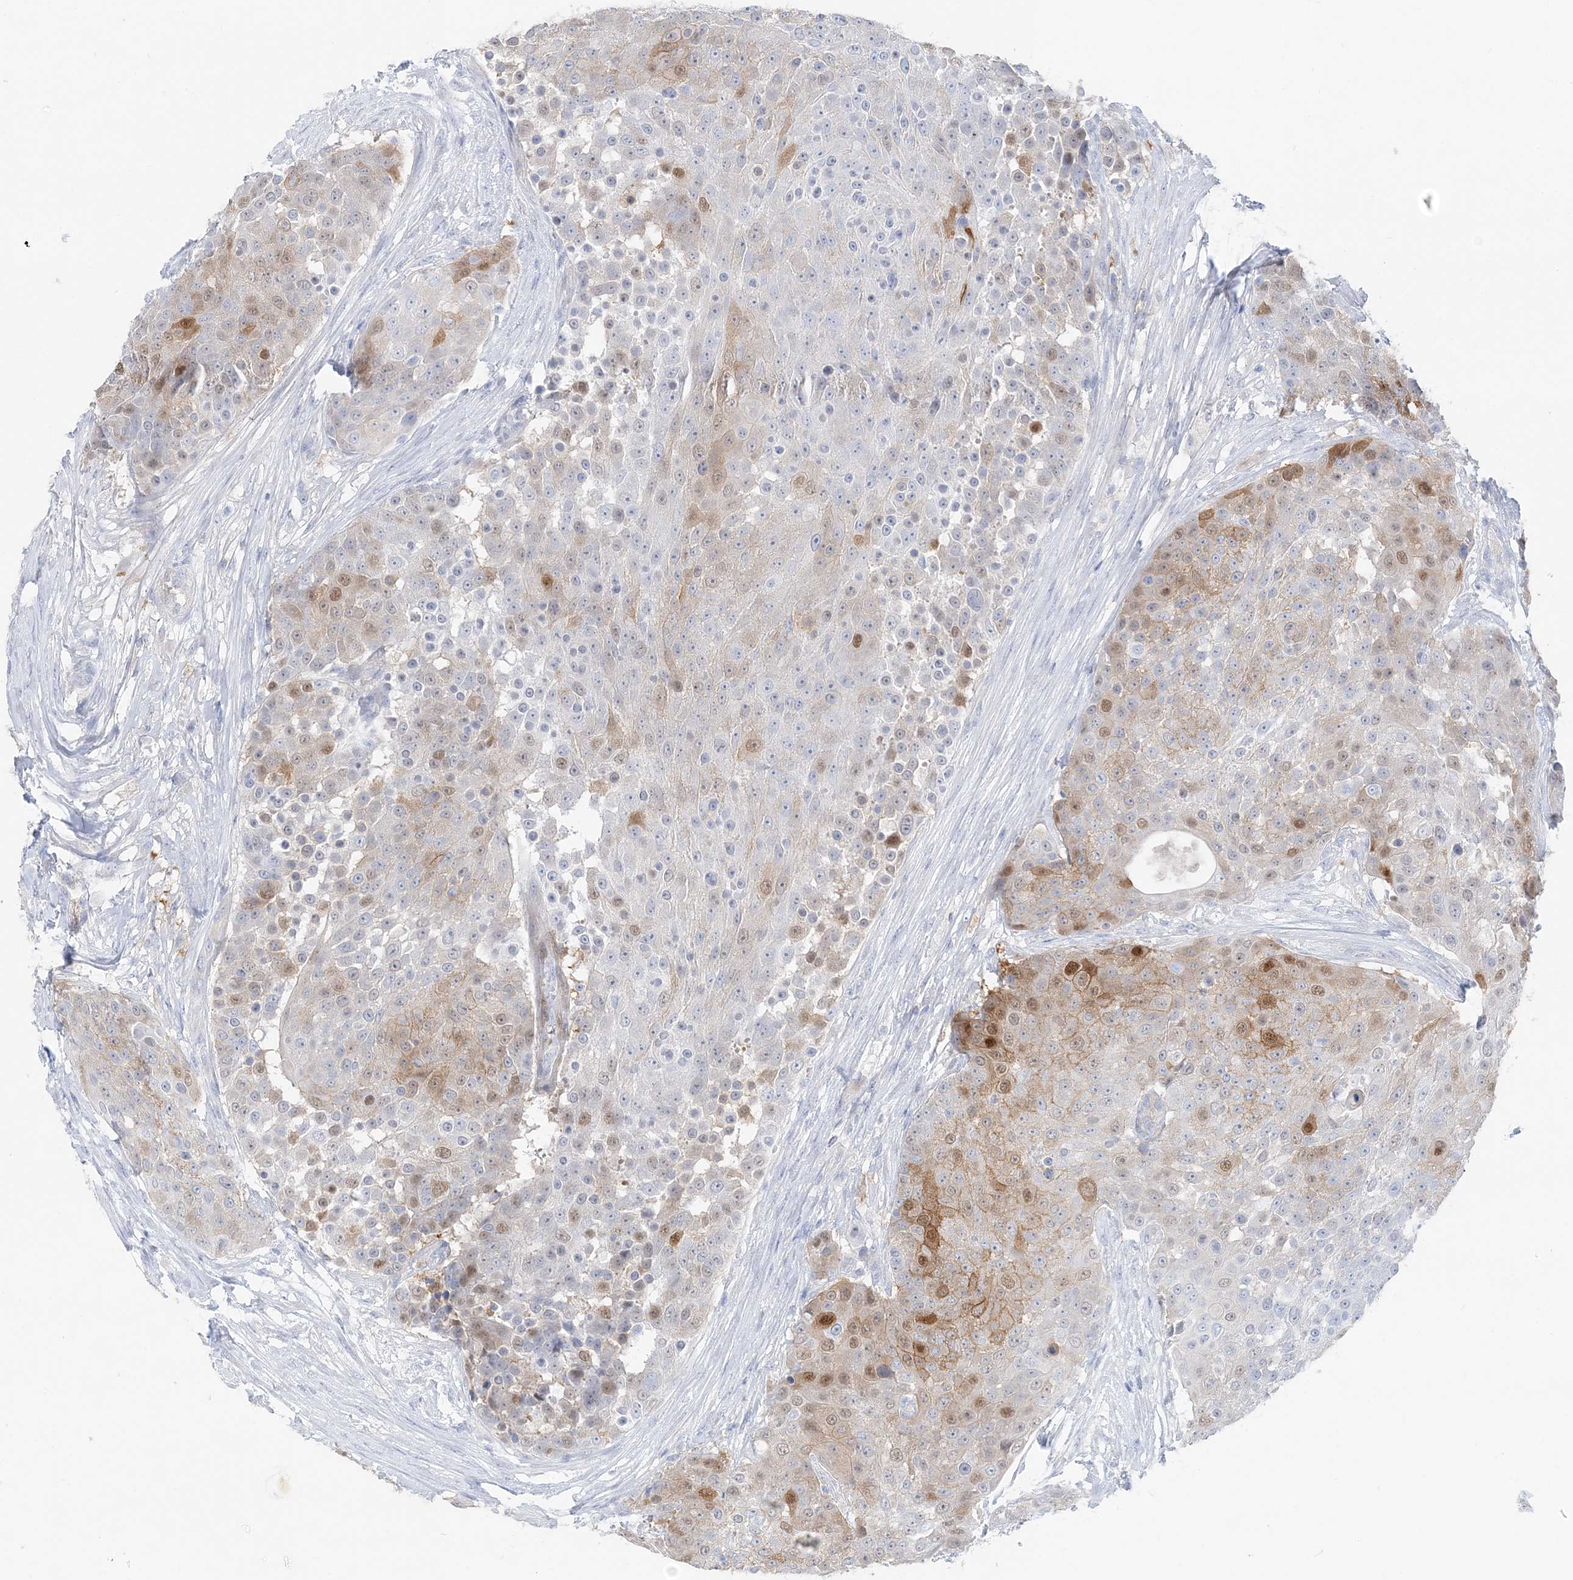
{"staining": {"intensity": "moderate", "quantity": "<25%", "location": "cytoplasmic/membranous,nuclear"}, "tissue": "urothelial cancer", "cell_type": "Tumor cells", "image_type": "cancer", "snomed": [{"axis": "morphology", "description": "Urothelial carcinoma, High grade"}, {"axis": "topography", "description": "Urinary bladder"}], "caption": "IHC of human urothelial cancer displays low levels of moderate cytoplasmic/membranous and nuclear positivity in about <25% of tumor cells. (brown staining indicates protein expression, while blue staining denotes nuclei).", "gene": "HMGCS1", "patient": {"sex": "female", "age": 63}}